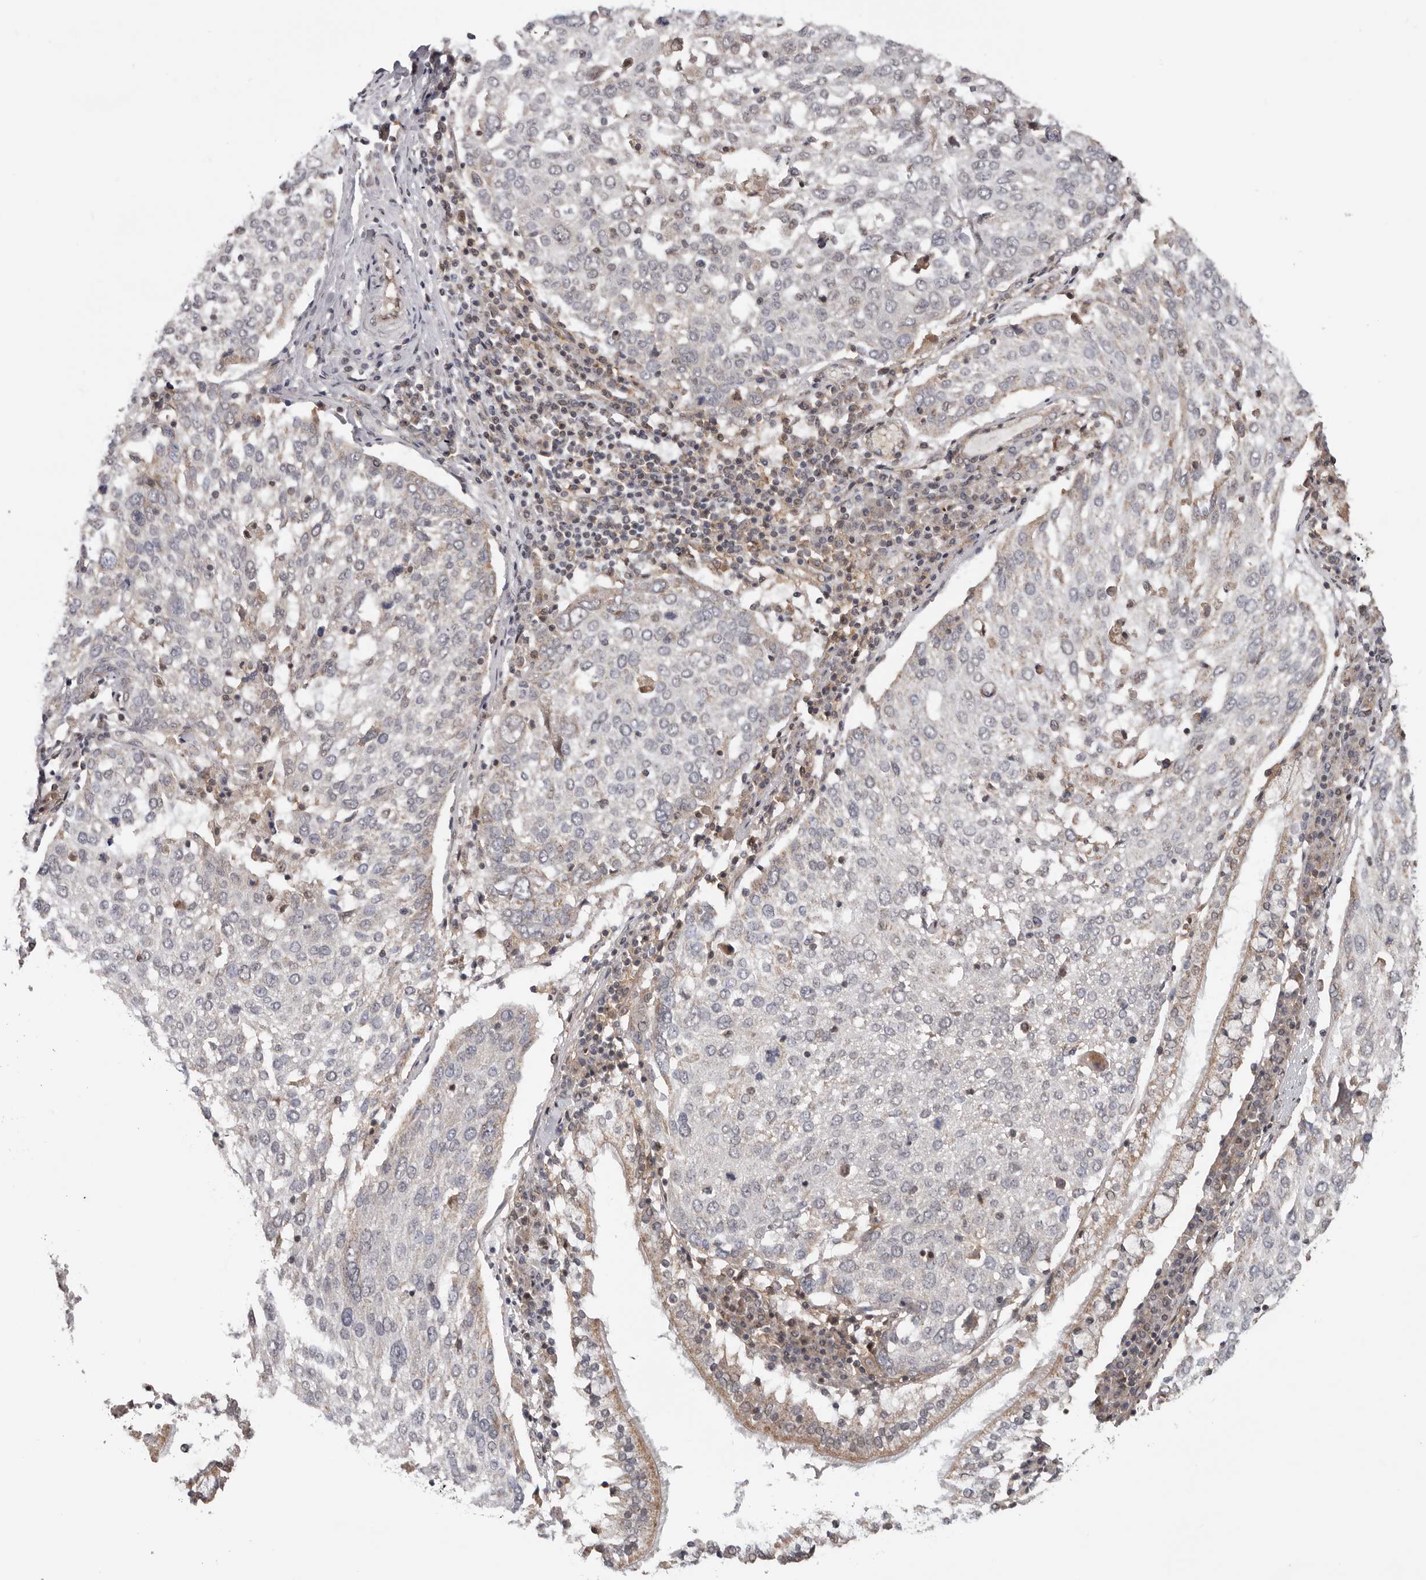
{"staining": {"intensity": "negative", "quantity": "none", "location": "none"}, "tissue": "lung cancer", "cell_type": "Tumor cells", "image_type": "cancer", "snomed": [{"axis": "morphology", "description": "Squamous cell carcinoma, NOS"}, {"axis": "topography", "description": "Lung"}], "caption": "IHC image of human lung squamous cell carcinoma stained for a protein (brown), which exhibits no expression in tumor cells.", "gene": "MOGAT2", "patient": {"sex": "male", "age": 65}}